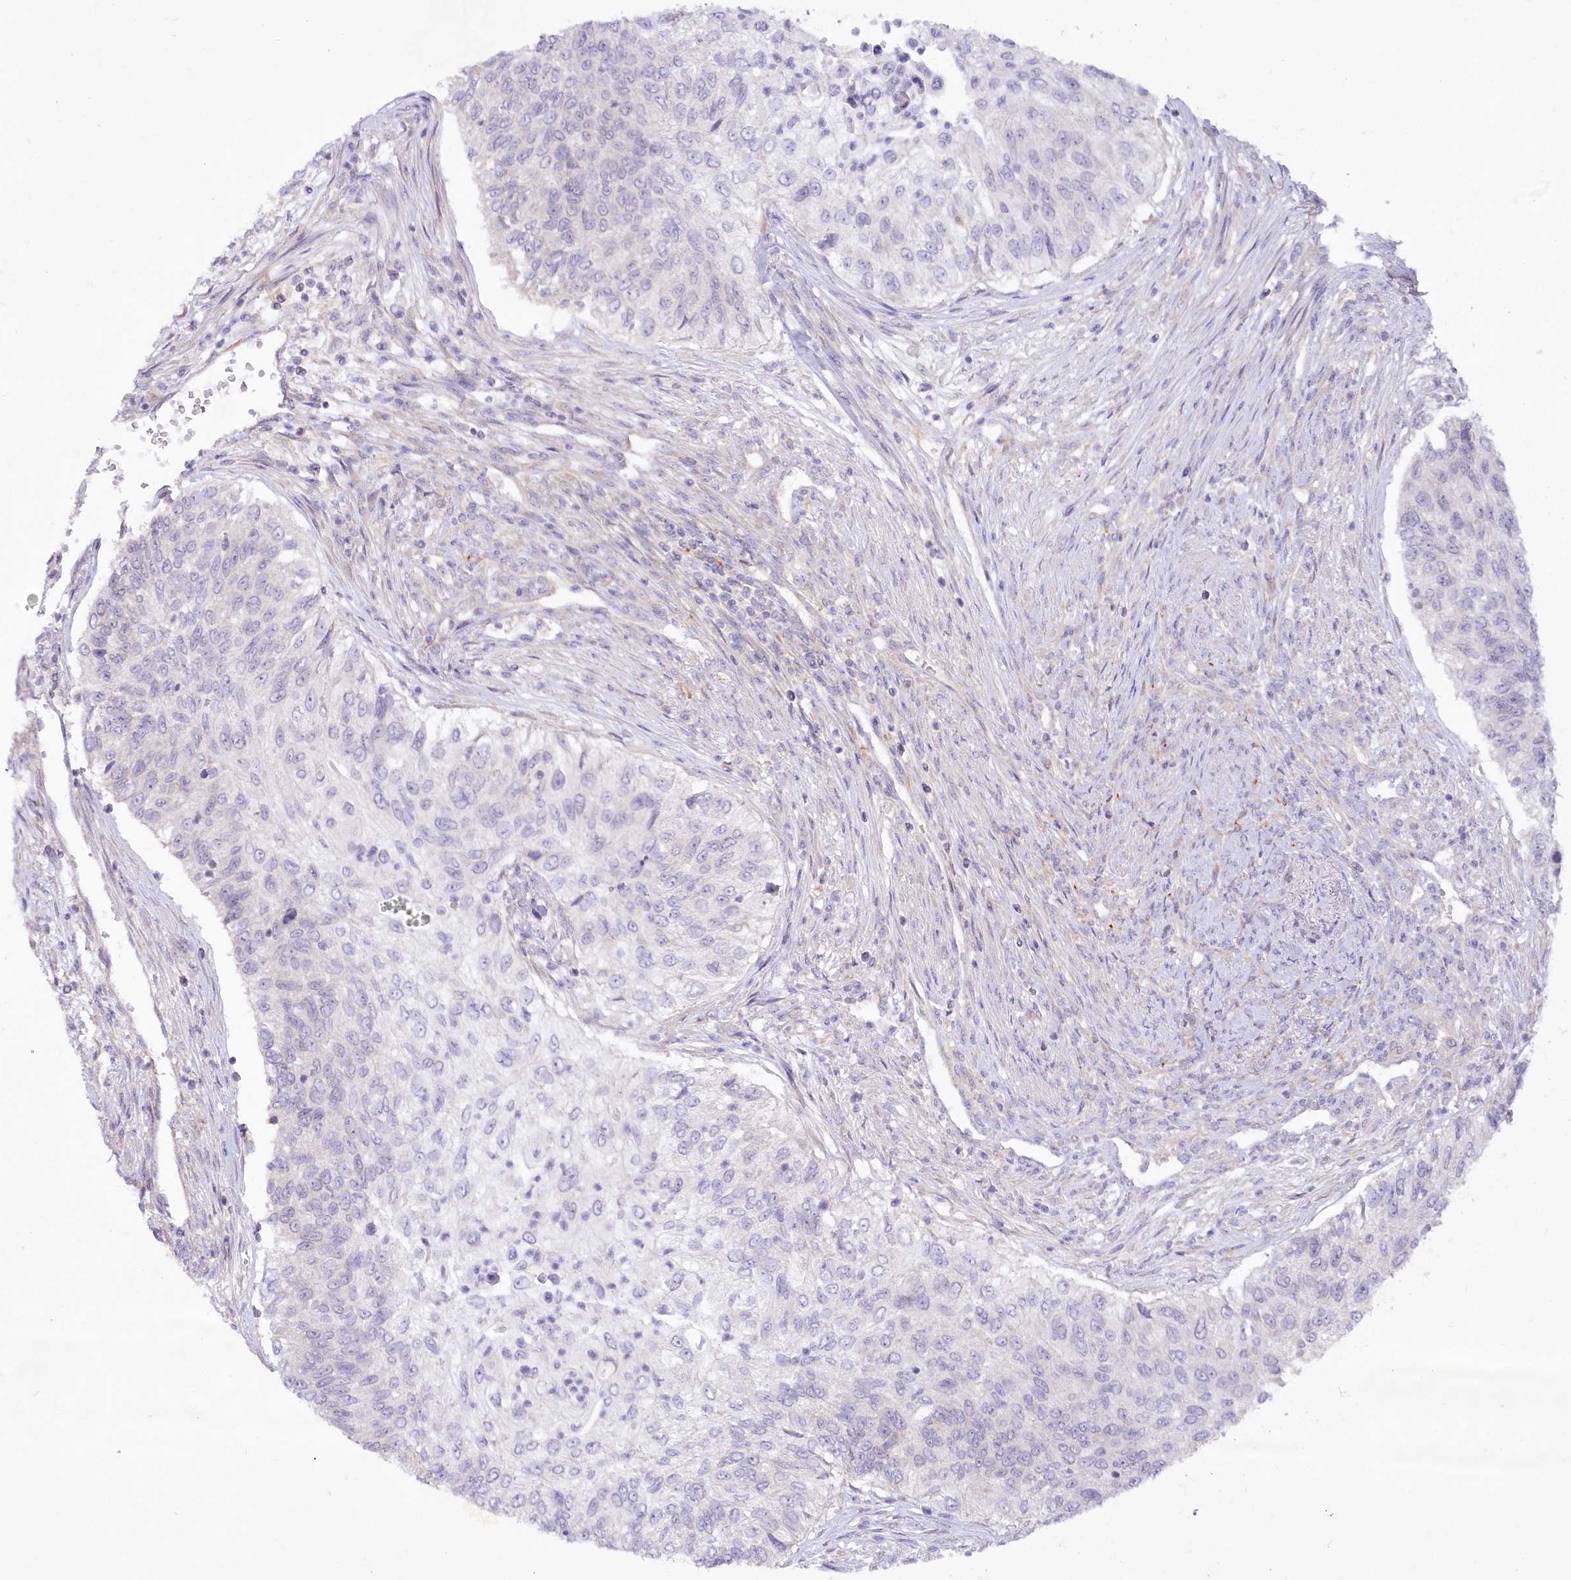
{"staining": {"intensity": "negative", "quantity": "none", "location": "none"}, "tissue": "urothelial cancer", "cell_type": "Tumor cells", "image_type": "cancer", "snomed": [{"axis": "morphology", "description": "Urothelial carcinoma, High grade"}, {"axis": "topography", "description": "Urinary bladder"}], "caption": "Urothelial cancer was stained to show a protein in brown. There is no significant positivity in tumor cells.", "gene": "EFHC2", "patient": {"sex": "female", "age": 60}}